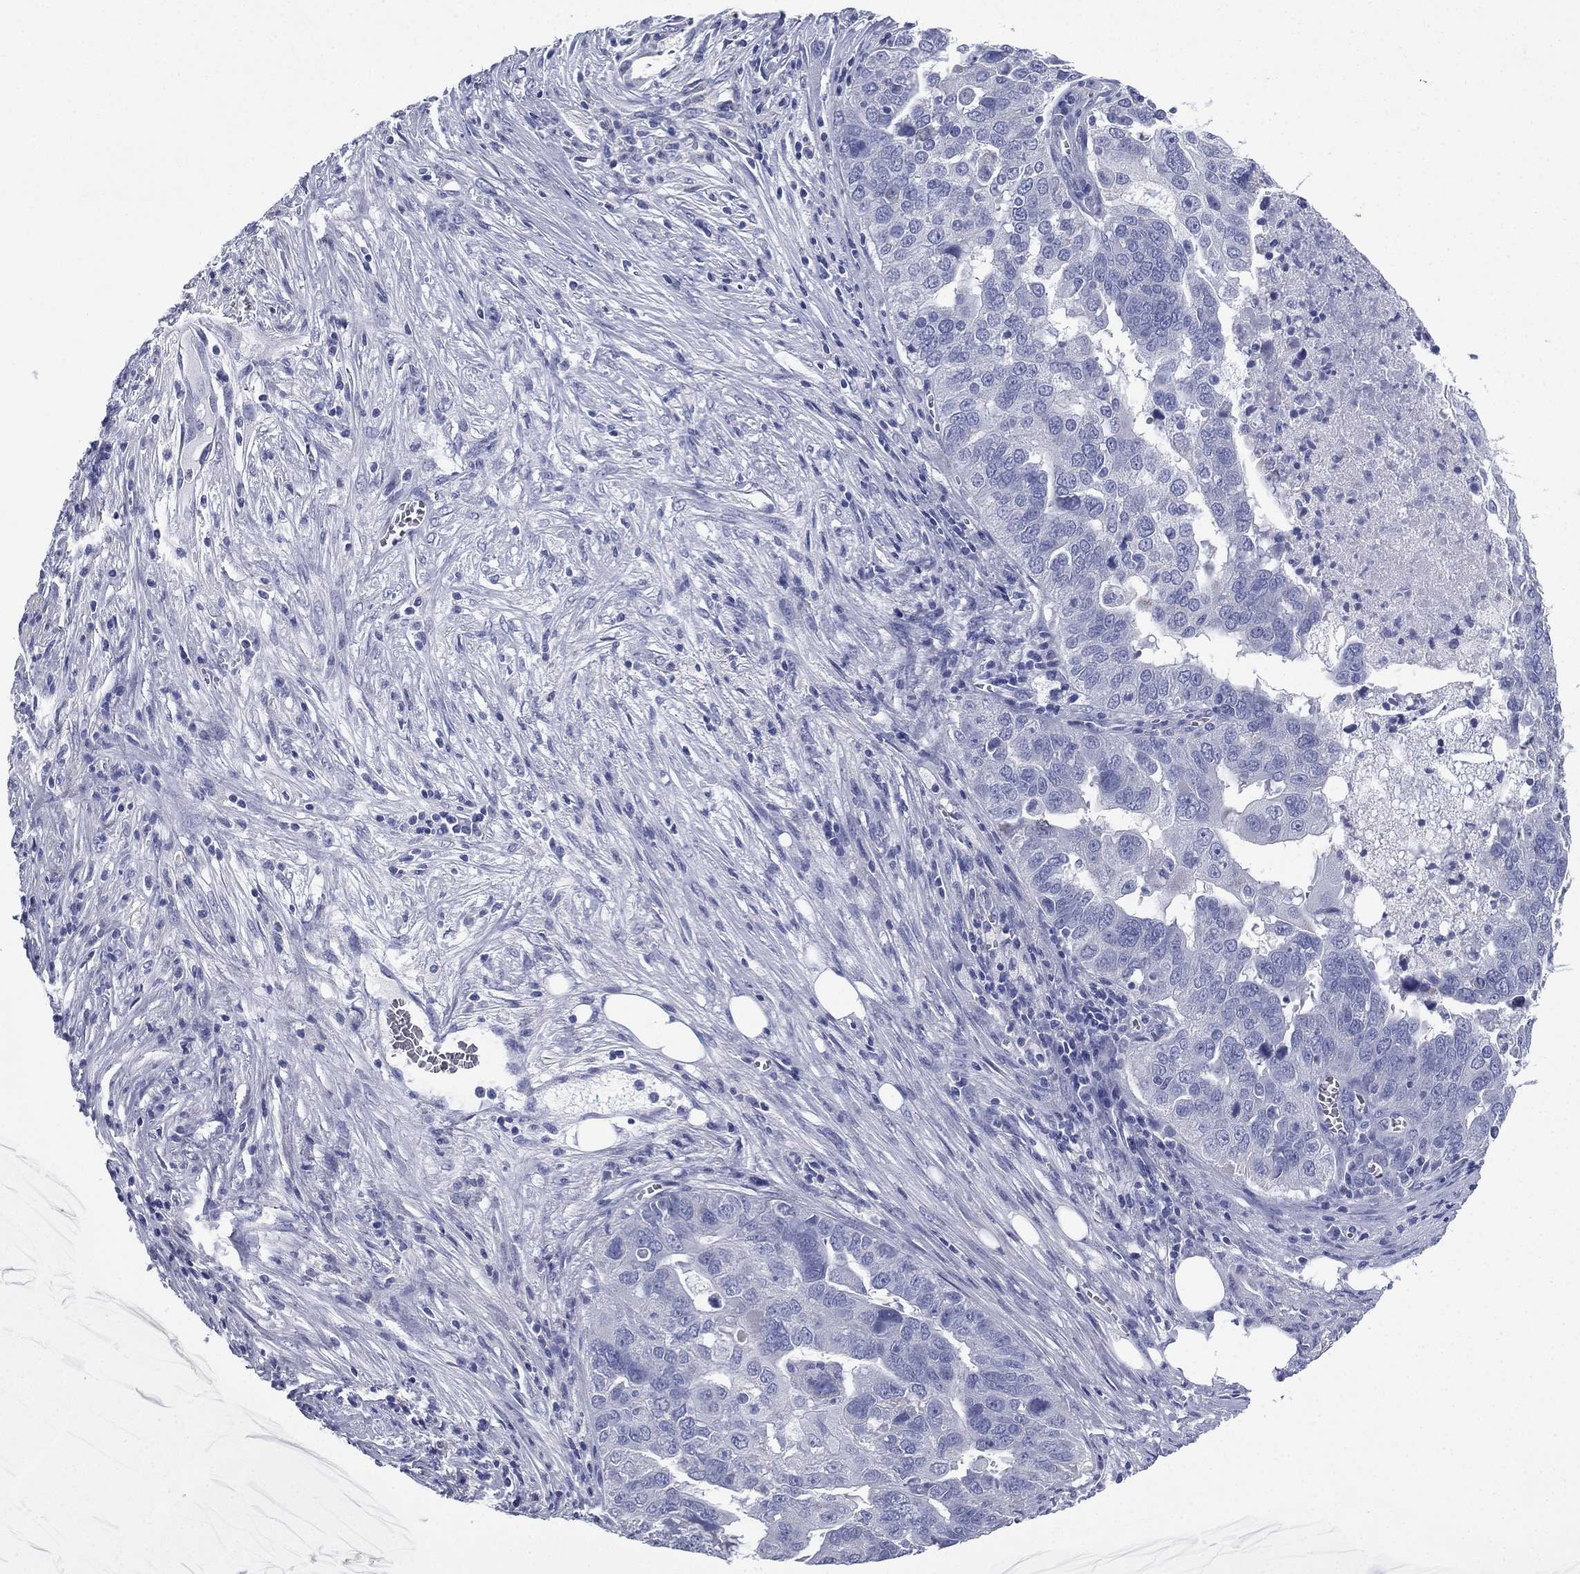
{"staining": {"intensity": "negative", "quantity": "none", "location": "none"}, "tissue": "ovarian cancer", "cell_type": "Tumor cells", "image_type": "cancer", "snomed": [{"axis": "morphology", "description": "Carcinoma, endometroid"}, {"axis": "topography", "description": "Soft tissue"}, {"axis": "topography", "description": "Ovary"}], "caption": "Human ovarian cancer stained for a protein using immunohistochemistry exhibits no positivity in tumor cells.", "gene": "FCER2", "patient": {"sex": "female", "age": 52}}